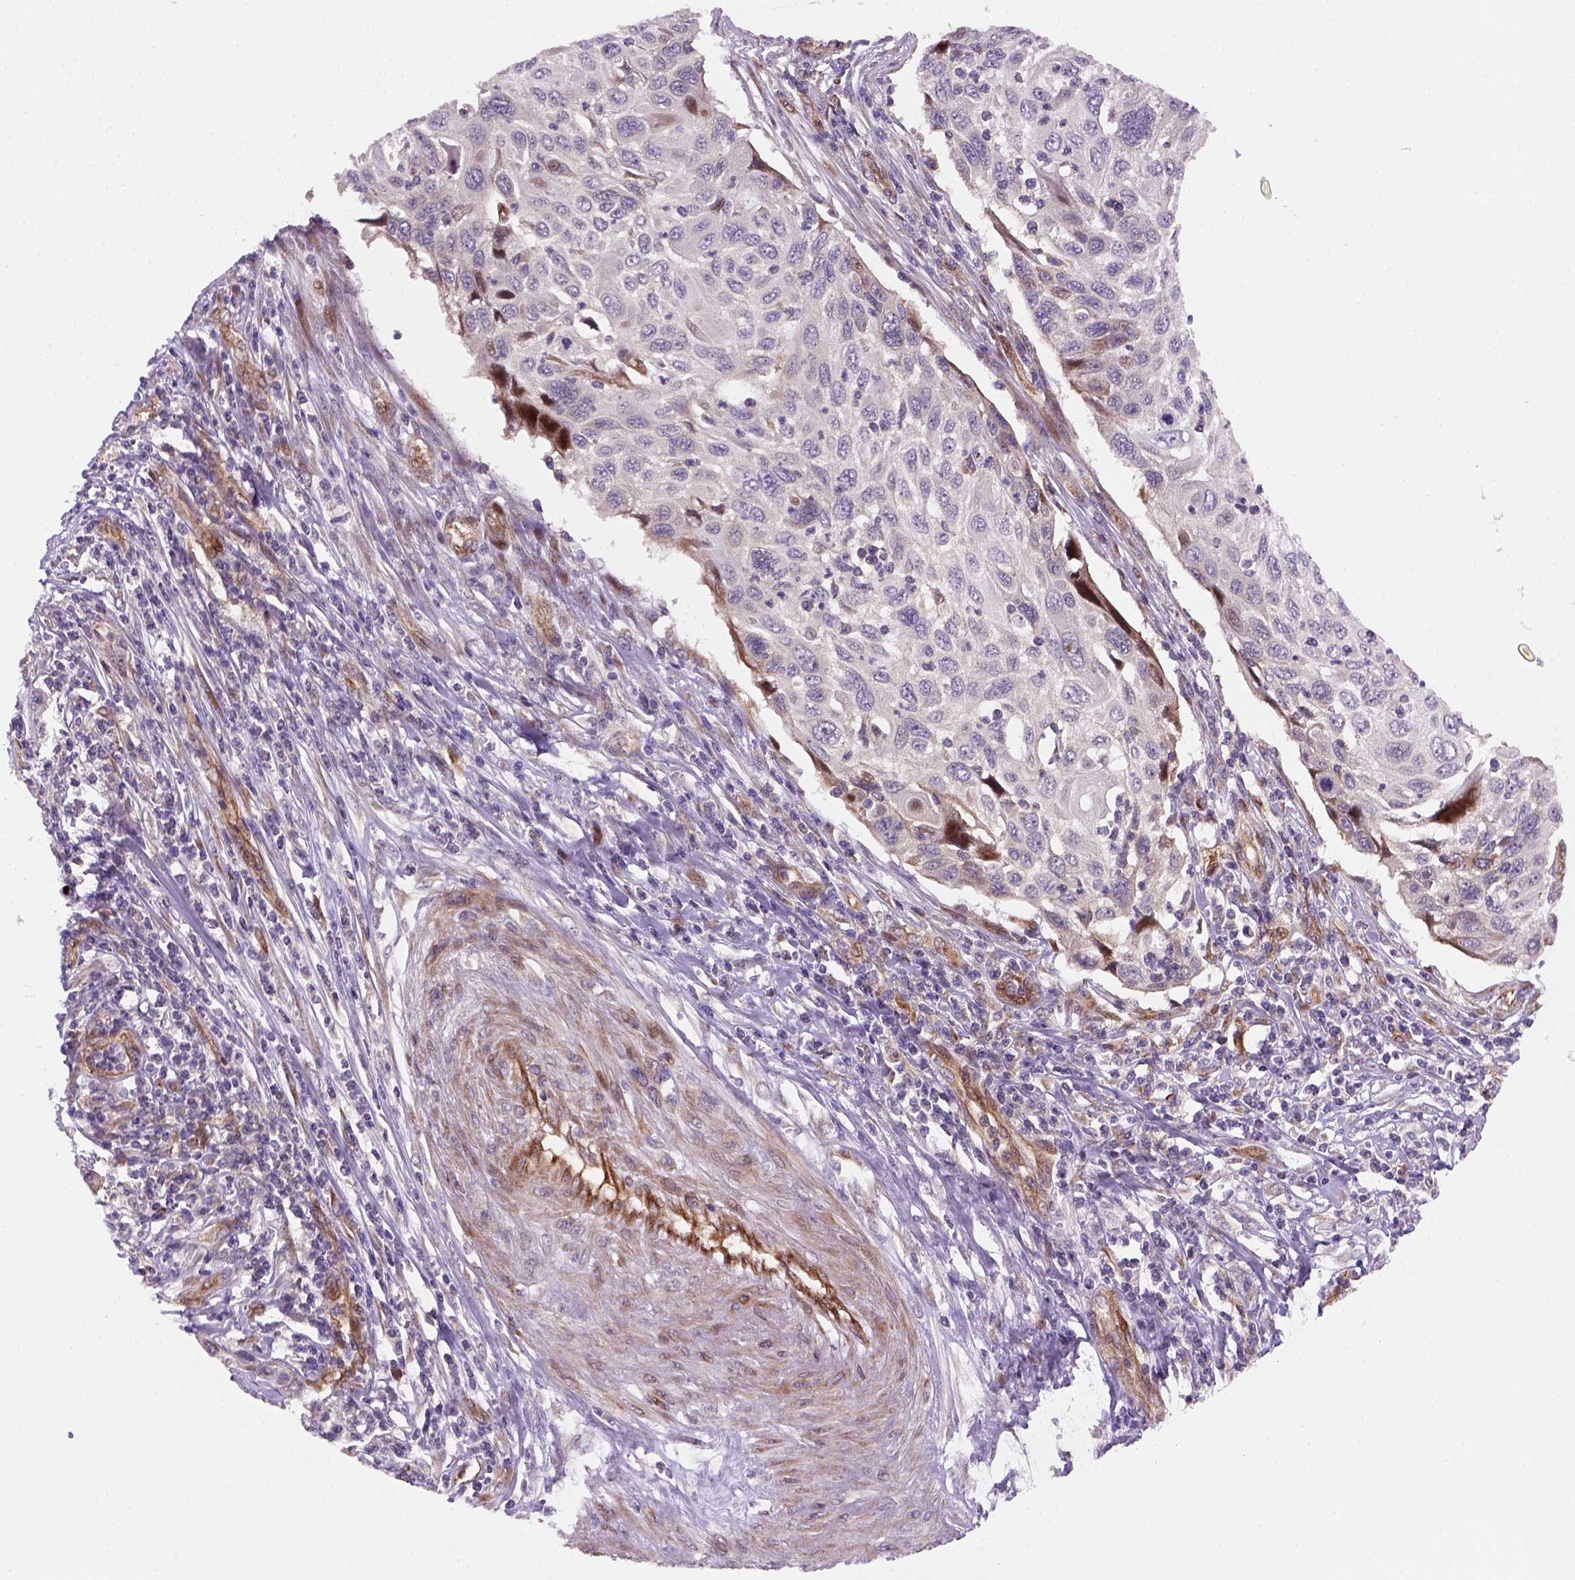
{"staining": {"intensity": "negative", "quantity": "none", "location": "none"}, "tissue": "cervical cancer", "cell_type": "Tumor cells", "image_type": "cancer", "snomed": [{"axis": "morphology", "description": "Squamous cell carcinoma, NOS"}, {"axis": "topography", "description": "Cervix"}], "caption": "Immunohistochemistry (IHC) image of neoplastic tissue: cervical squamous cell carcinoma stained with DAB (3,3'-diaminobenzidine) reveals no significant protein expression in tumor cells.", "gene": "VSTM5", "patient": {"sex": "female", "age": 70}}